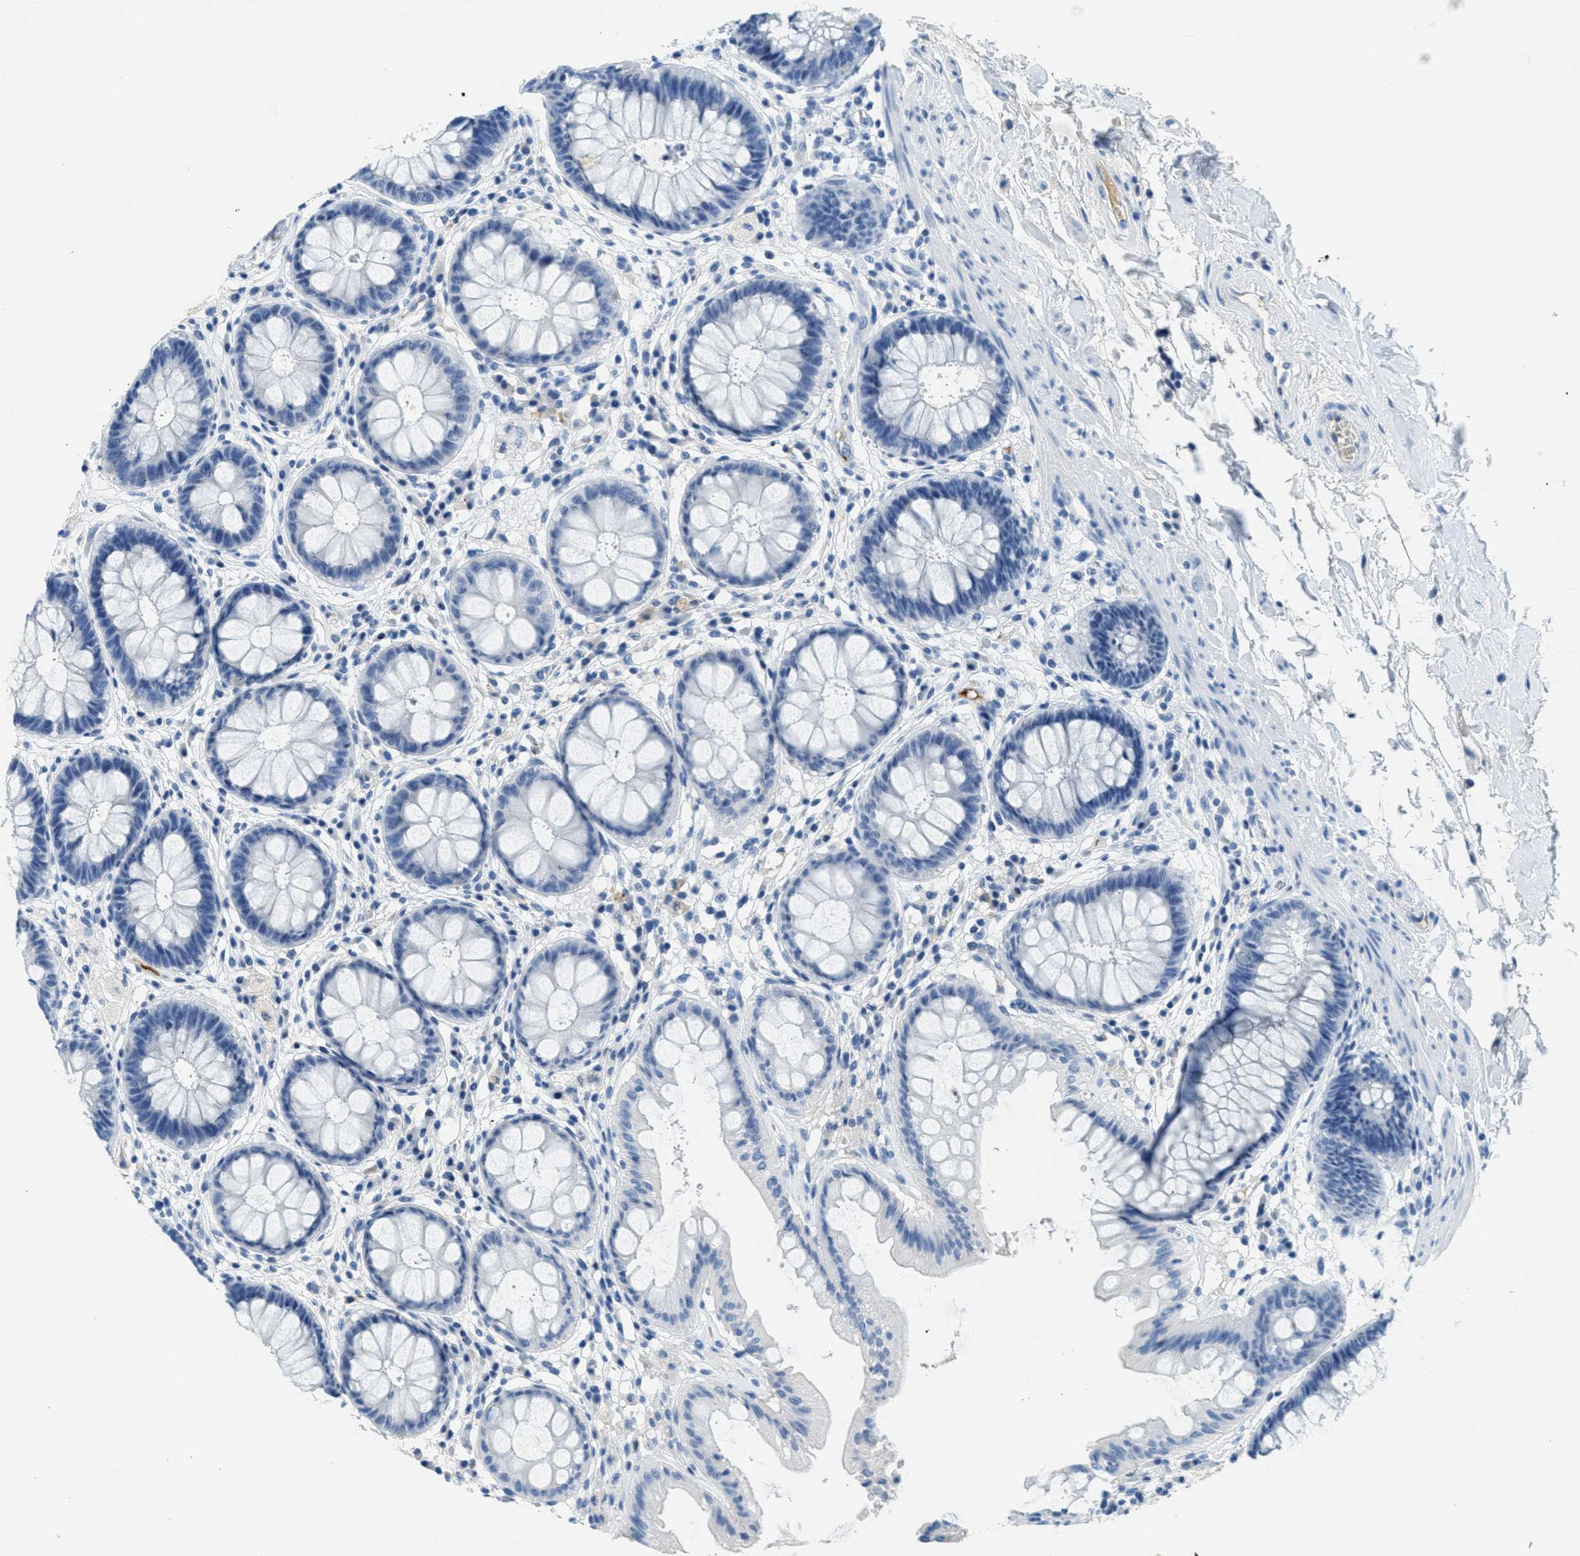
{"staining": {"intensity": "negative", "quantity": "none", "location": "none"}, "tissue": "rectum", "cell_type": "Glandular cells", "image_type": "normal", "snomed": [{"axis": "morphology", "description": "Normal tissue, NOS"}, {"axis": "topography", "description": "Rectum"}], "caption": "Histopathology image shows no significant protein positivity in glandular cells of normal rectum. (Stains: DAB immunohistochemistry with hematoxylin counter stain, Microscopy: brightfield microscopy at high magnification).", "gene": "A2M", "patient": {"sex": "female", "age": 46}}